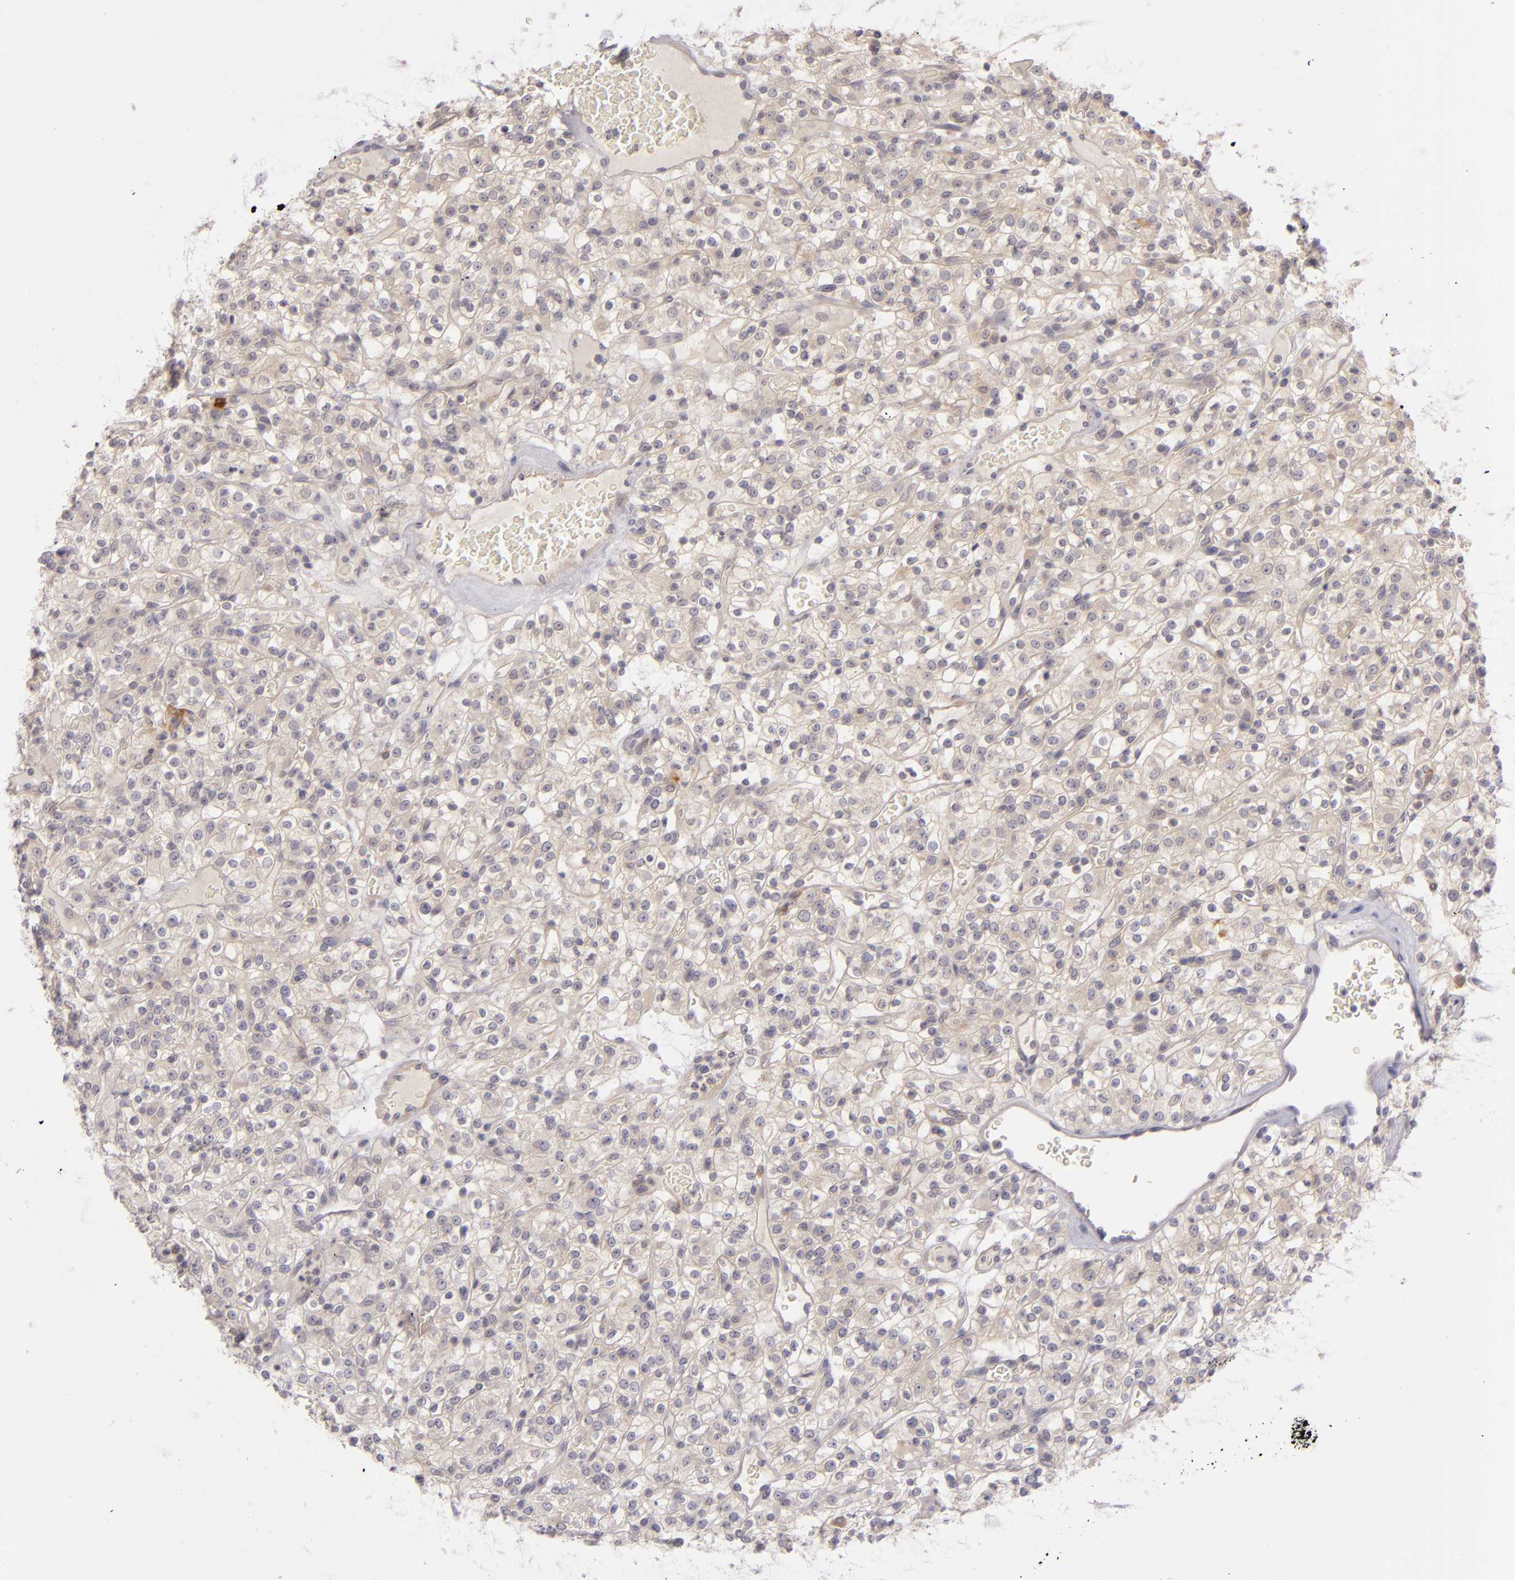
{"staining": {"intensity": "negative", "quantity": "none", "location": "none"}, "tissue": "renal cancer", "cell_type": "Tumor cells", "image_type": "cancer", "snomed": [{"axis": "morphology", "description": "Normal tissue, NOS"}, {"axis": "morphology", "description": "Adenocarcinoma, NOS"}, {"axis": "topography", "description": "Kidney"}], "caption": "Immunohistochemistry (IHC) micrograph of human adenocarcinoma (renal) stained for a protein (brown), which shows no positivity in tumor cells.", "gene": "CD83", "patient": {"sex": "female", "age": 72}}